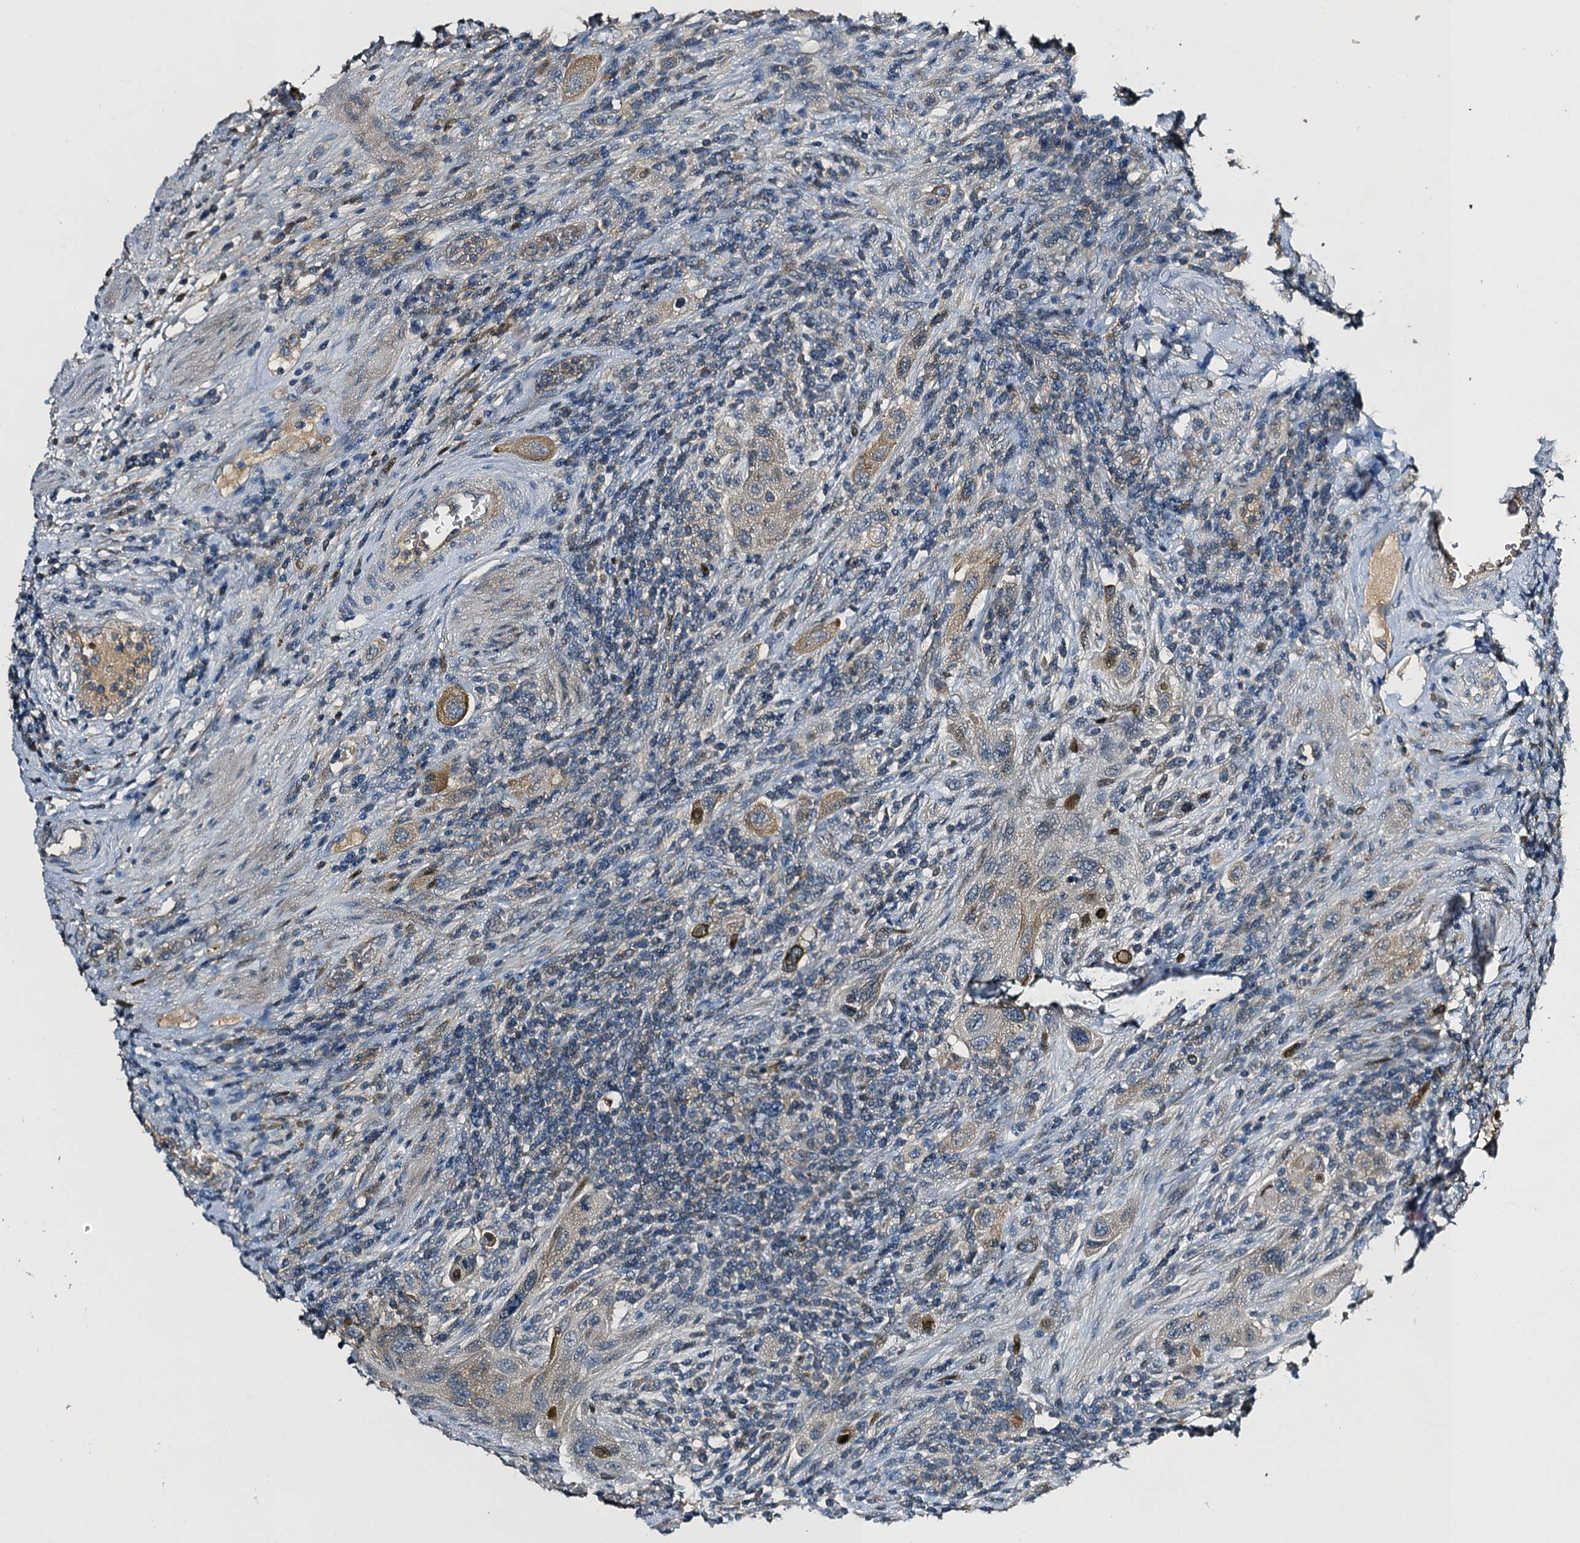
{"staining": {"intensity": "moderate", "quantity": "<25%", "location": "cytoplasmic/membranous"}, "tissue": "urothelial cancer", "cell_type": "Tumor cells", "image_type": "cancer", "snomed": [{"axis": "morphology", "description": "Urothelial carcinoma, High grade"}, {"axis": "topography", "description": "Urinary bladder"}], "caption": "About <25% of tumor cells in urothelial carcinoma (high-grade) show moderate cytoplasmic/membranous protein positivity as visualized by brown immunohistochemical staining.", "gene": "SLC11A2", "patient": {"sex": "male", "age": 50}}